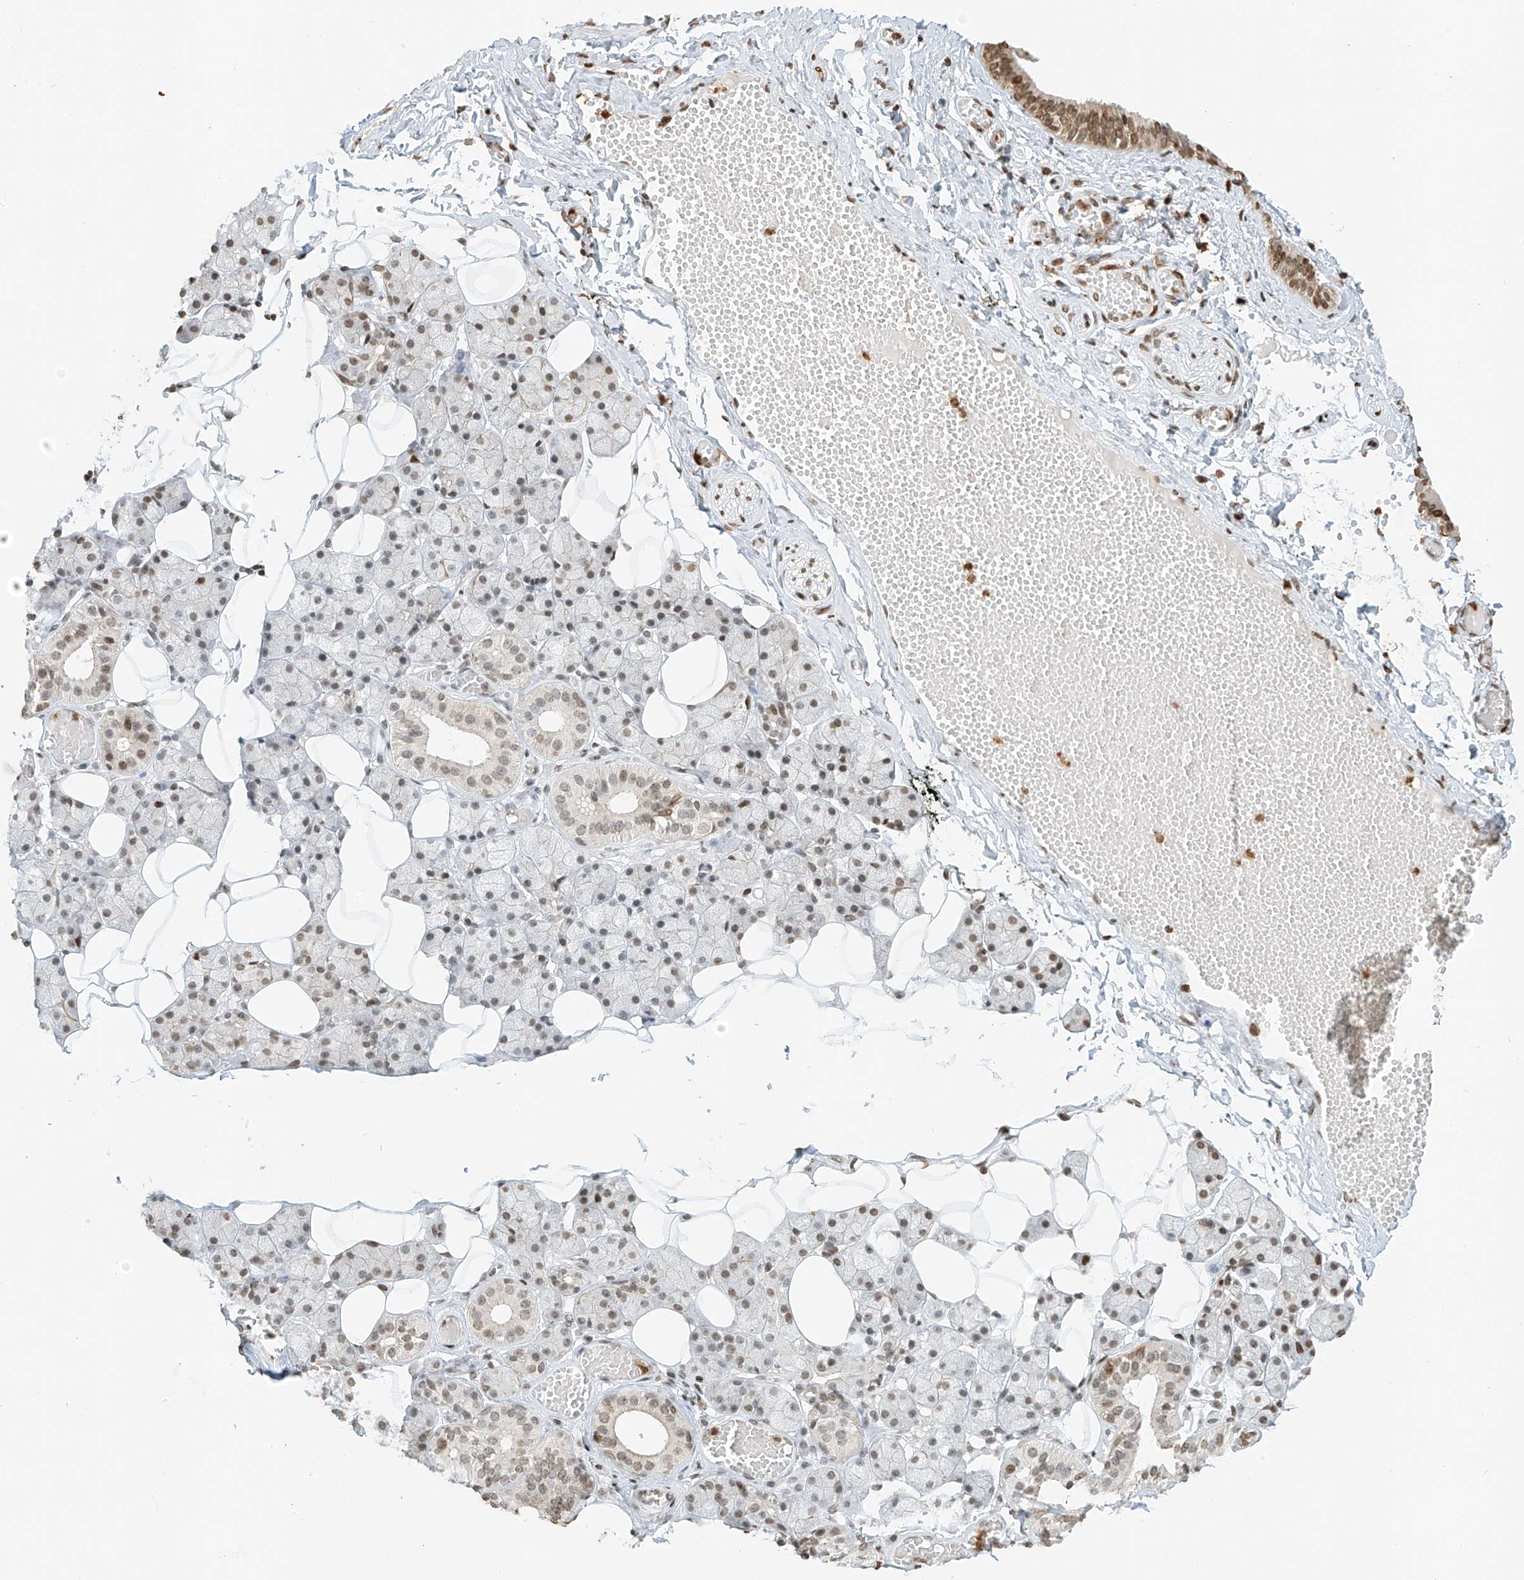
{"staining": {"intensity": "moderate", "quantity": "<25%", "location": "nuclear"}, "tissue": "salivary gland", "cell_type": "Glandular cells", "image_type": "normal", "snomed": [{"axis": "morphology", "description": "Normal tissue, NOS"}, {"axis": "topography", "description": "Salivary gland"}], "caption": "Immunohistochemical staining of benign human salivary gland exhibits <25% levels of moderate nuclear protein staining in about <25% of glandular cells. Ihc stains the protein of interest in brown and the nuclei are stained blue.", "gene": "C17orf58", "patient": {"sex": "female", "age": 33}}